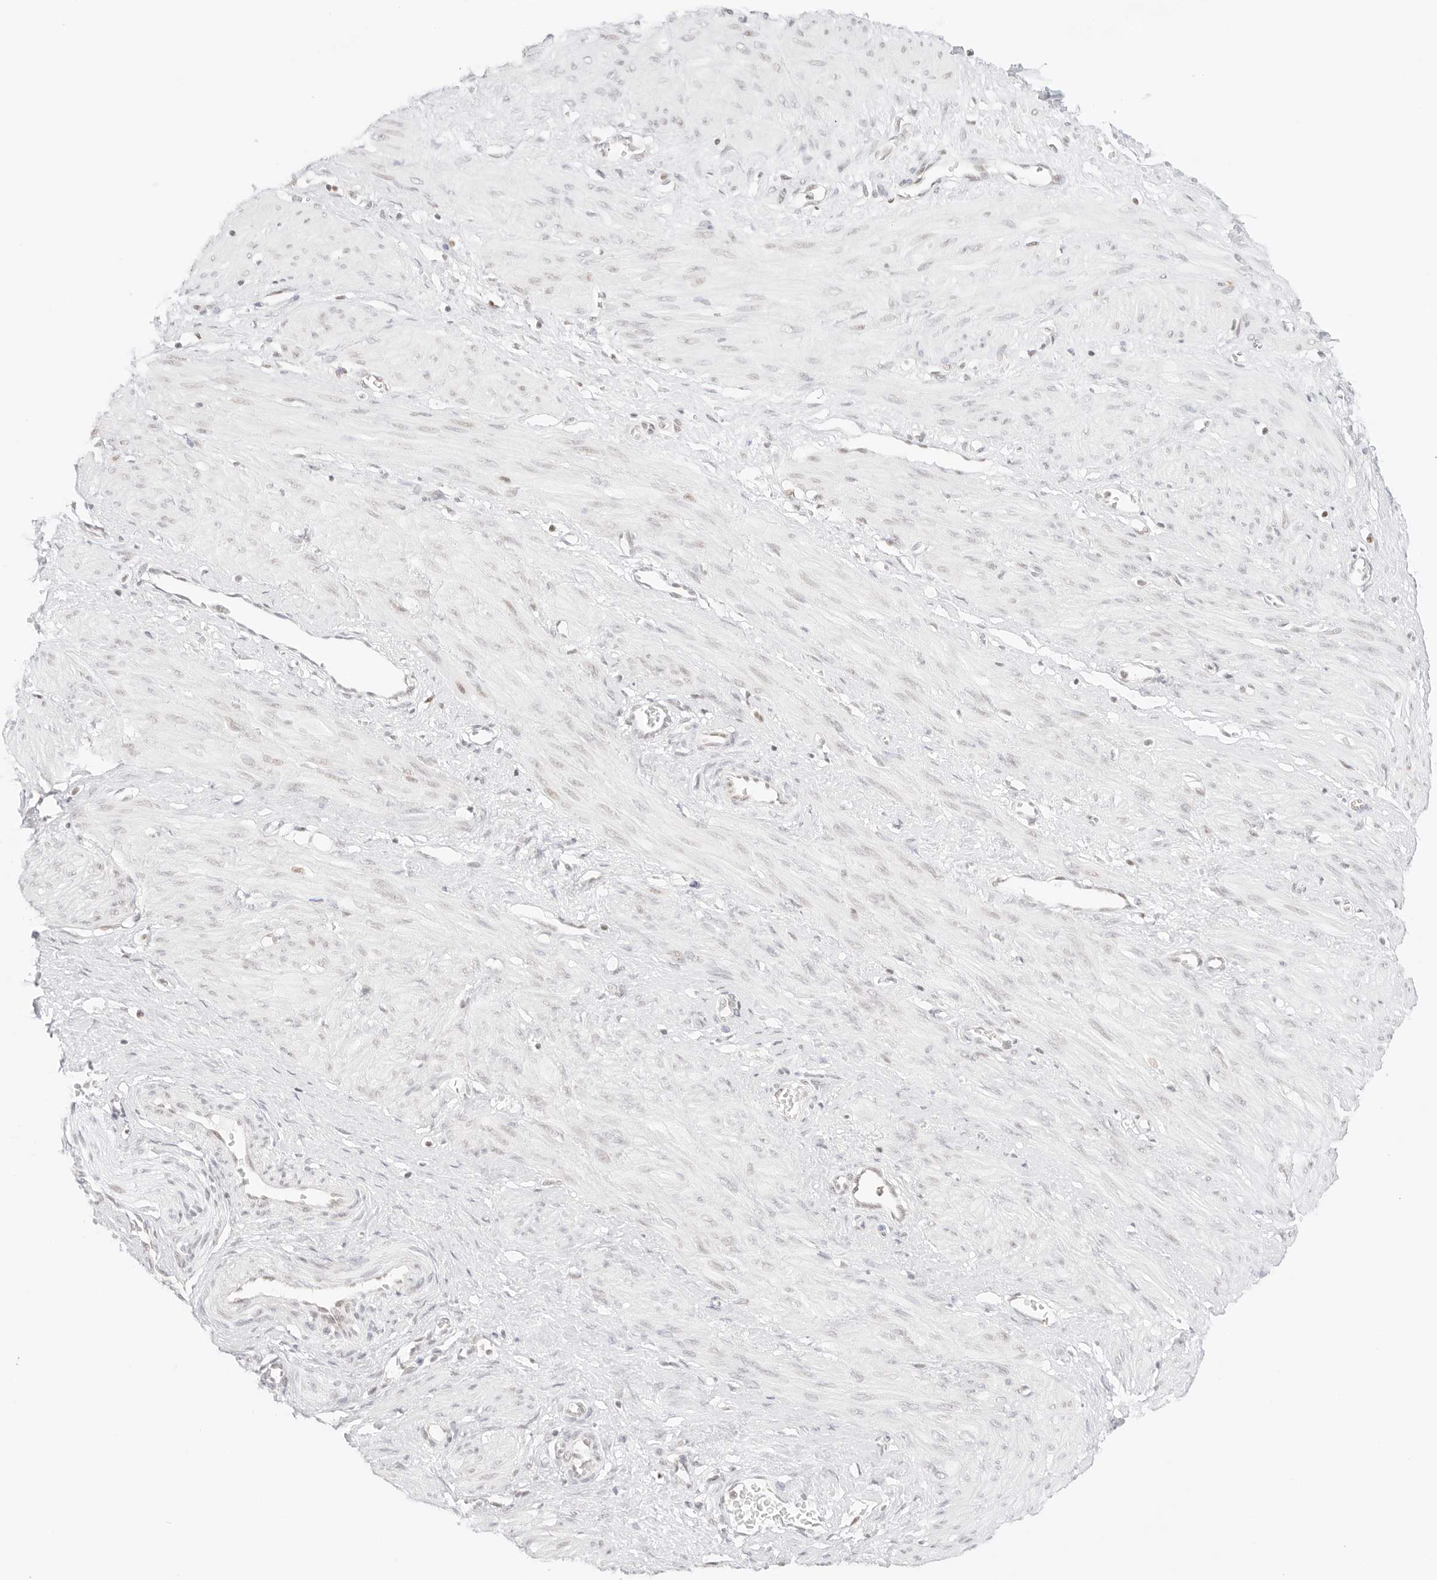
{"staining": {"intensity": "negative", "quantity": "none", "location": "none"}, "tissue": "smooth muscle", "cell_type": "Smooth muscle cells", "image_type": "normal", "snomed": [{"axis": "morphology", "description": "Normal tissue, NOS"}, {"axis": "topography", "description": "Endometrium"}], "caption": "A high-resolution micrograph shows IHC staining of benign smooth muscle, which shows no significant expression in smooth muscle cells.", "gene": "GNAS", "patient": {"sex": "female", "age": 33}}